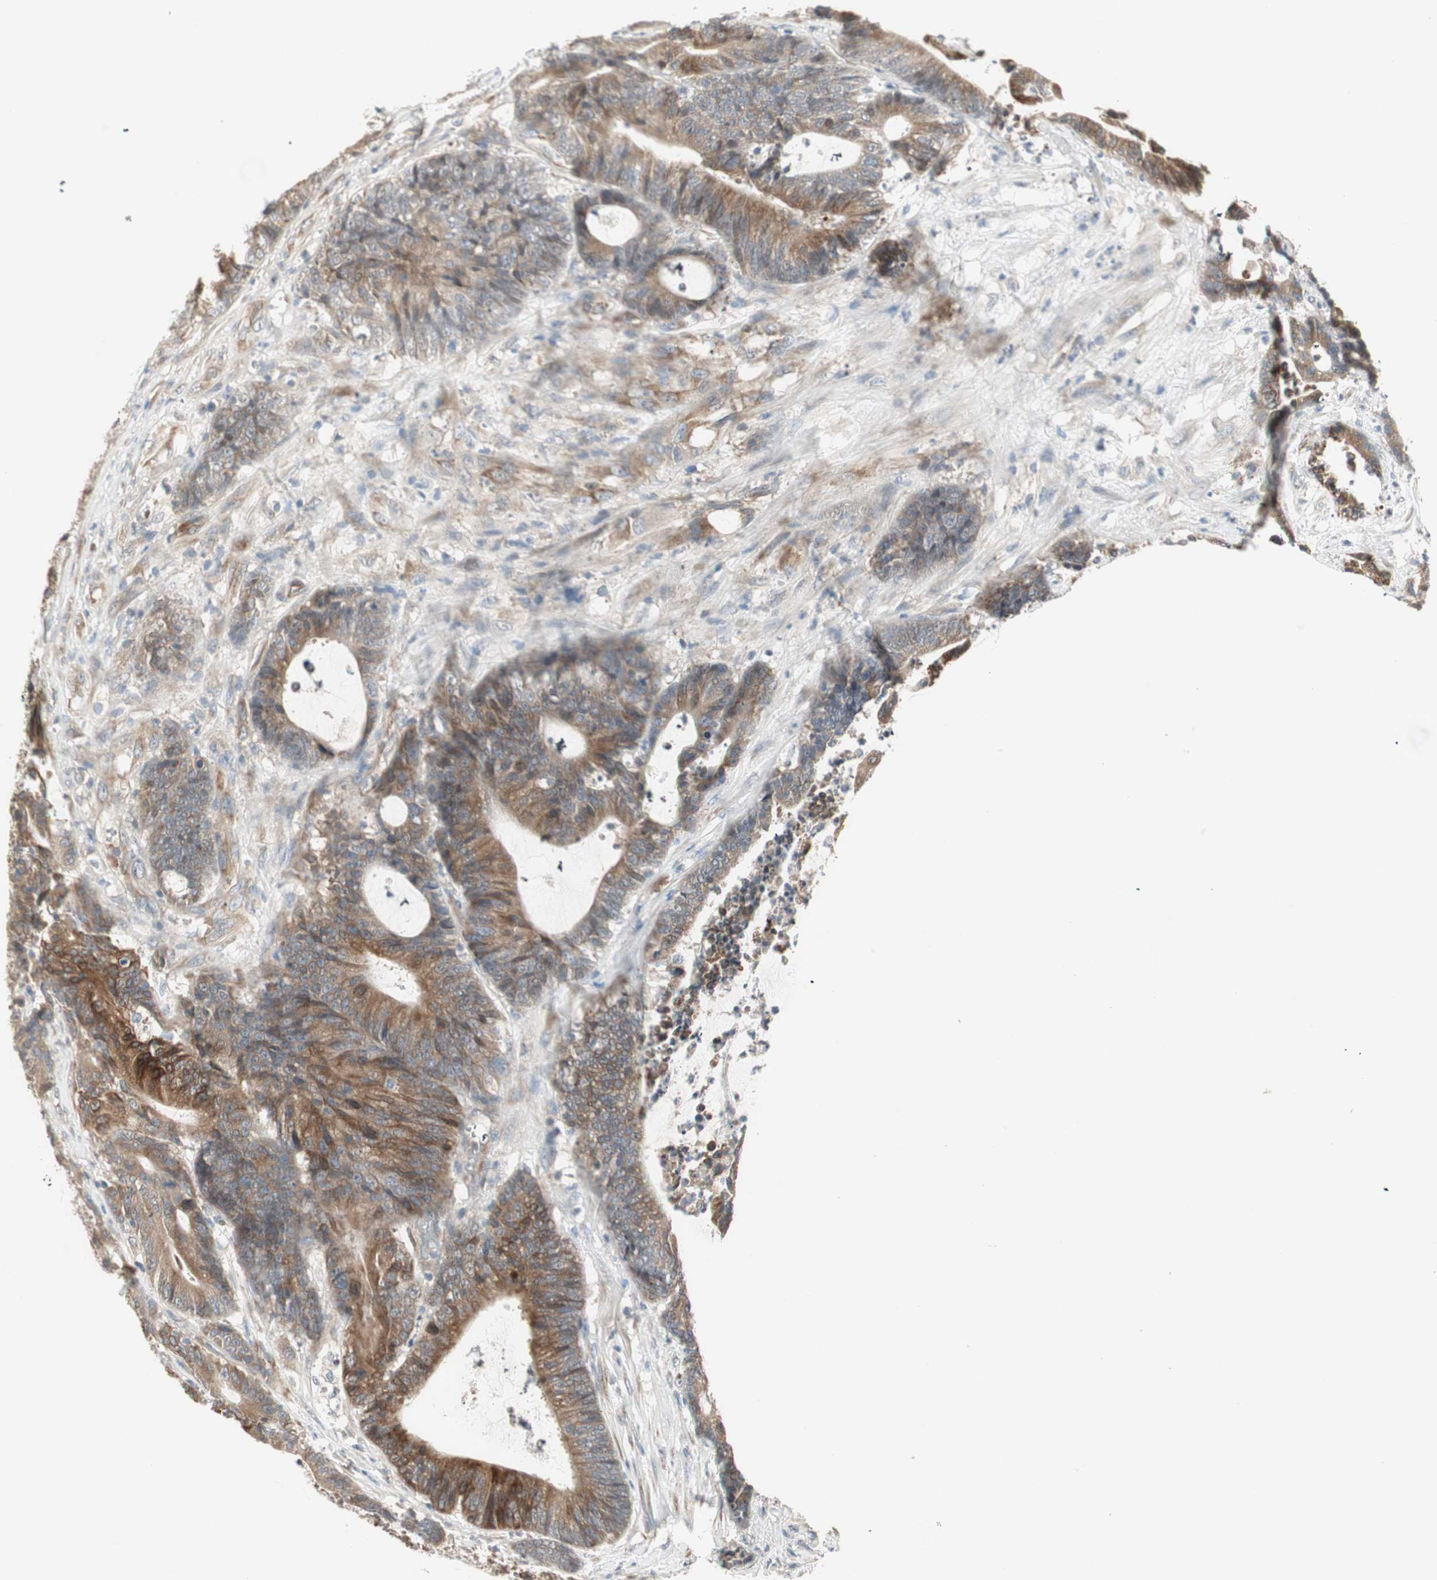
{"staining": {"intensity": "moderate", "quantity": ">75%", "location": "cytoplasmic/membranous"}, "tissue": "colorectal cancer", "cell_type": "Tumor cells", "image_type": "cancer", "snomed": [{"axis": "morphology", "description": "Adenocarcinoma, NOS"}, {"axis": "topography", "description": "Colon"}], "caption": "Moderate cytoplasmic/membranous protein expression is seen in approximately >75% of tumor cells in colorectal cancer (adenocarcinoma). The protein is stained brown, and the nuclei are stained in blue (DAB (3,3'-diaminobenzidine) IHC with brightfield microscopy, high magnification).", "gene": "ZFP36", "patient": {"sex": "female", "age": 84}}